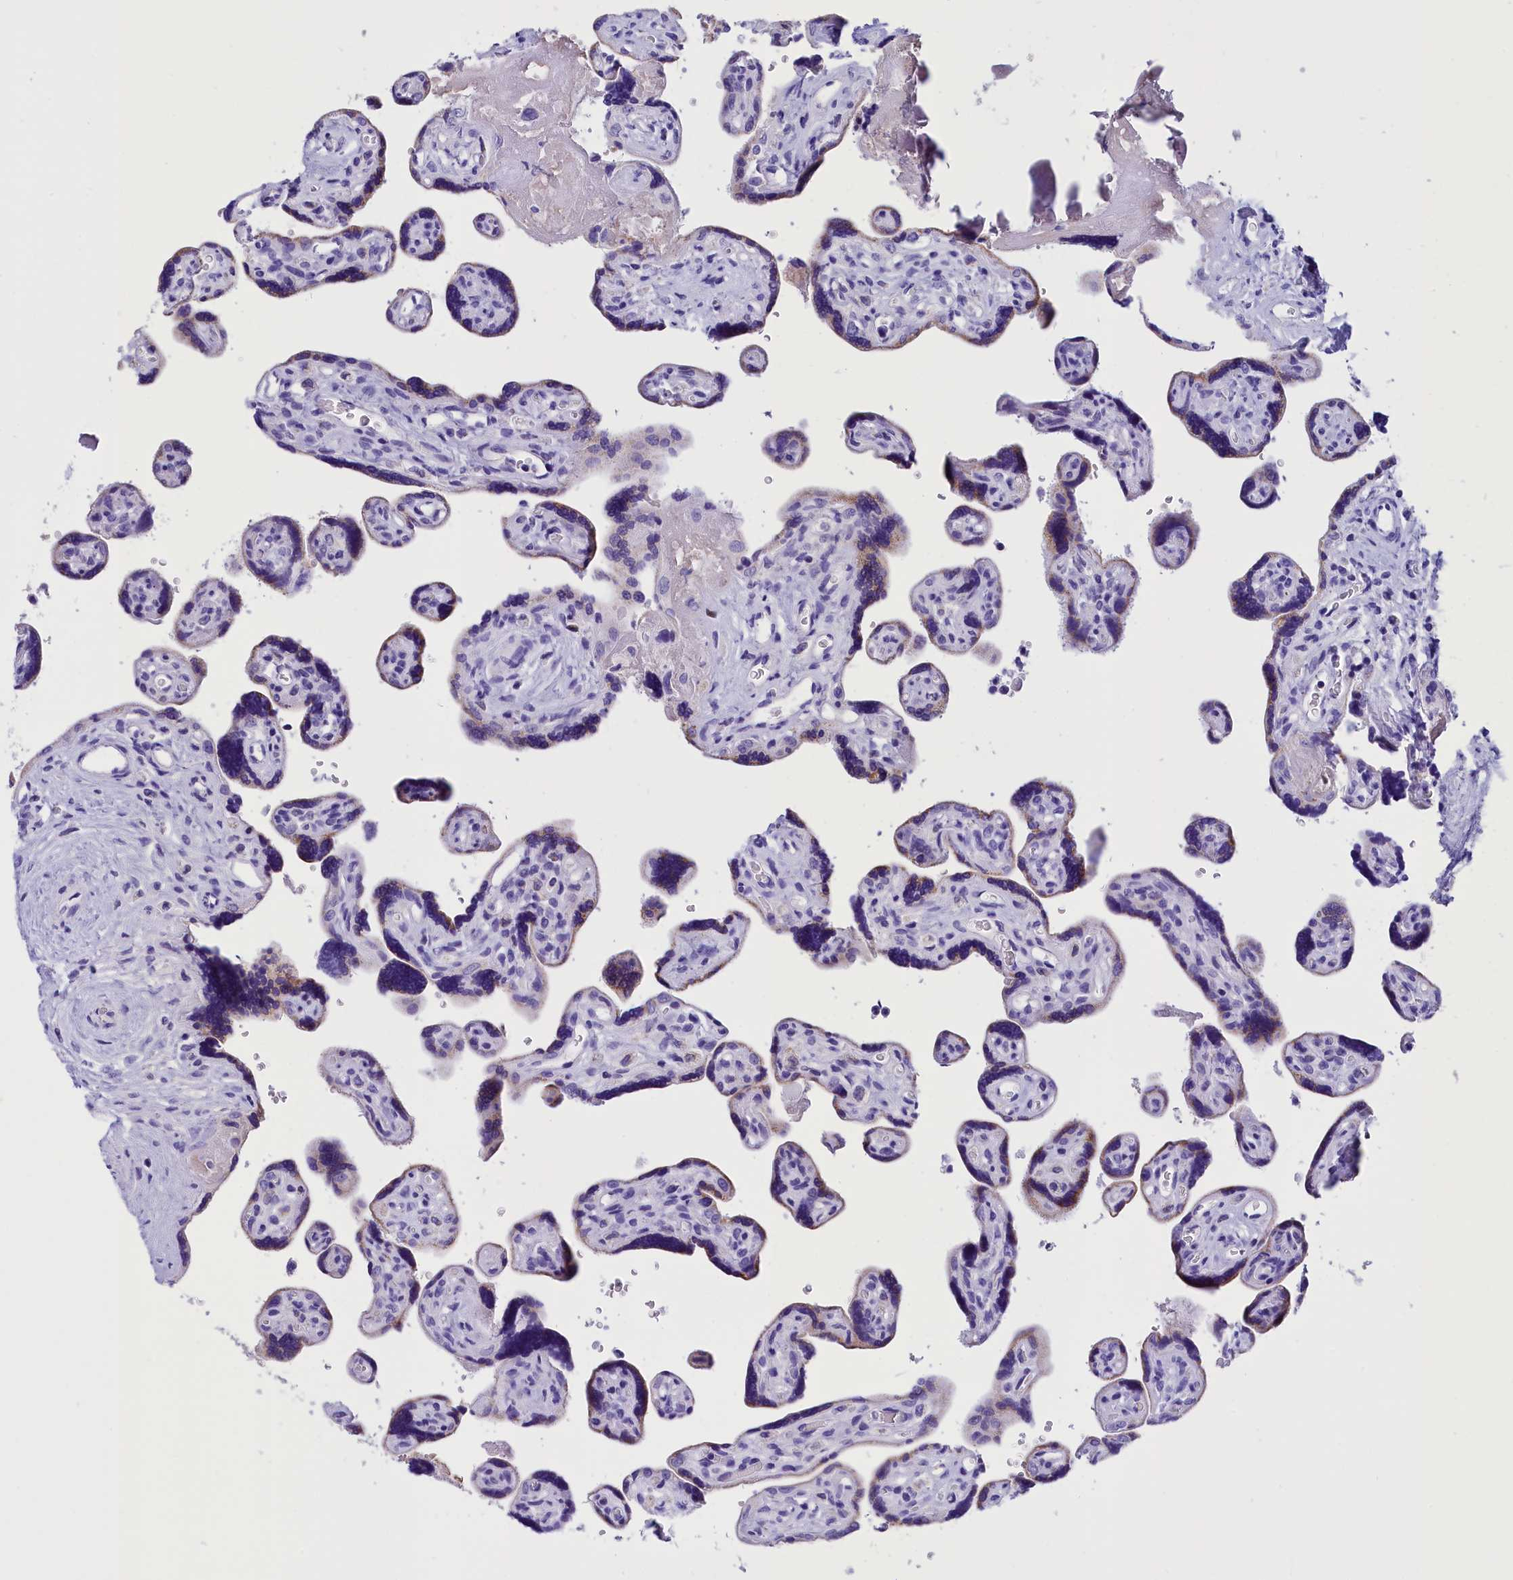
{"staining": {"intensity": "moderate", "quantity": "<25%", "location": "cytoplasmic/membranous"}, "tissue": "placenta", "cell_type": "Trophoblastic cells", "image_type": "normal", "snomed": [{"axis": "morphology", "description": "Normal tissue, NOS"}, {"axis": "topography", "description": "Placenta"}], "caption": "This is a photomicrograph of immunohistochemistry (IHC) staining of normal placenta, which shows moderate positivity in the cytoplasmic/membranous of trophoblastic cells.", "gene": "ABAT", "patient": {"sex": "female", "age": 39}}